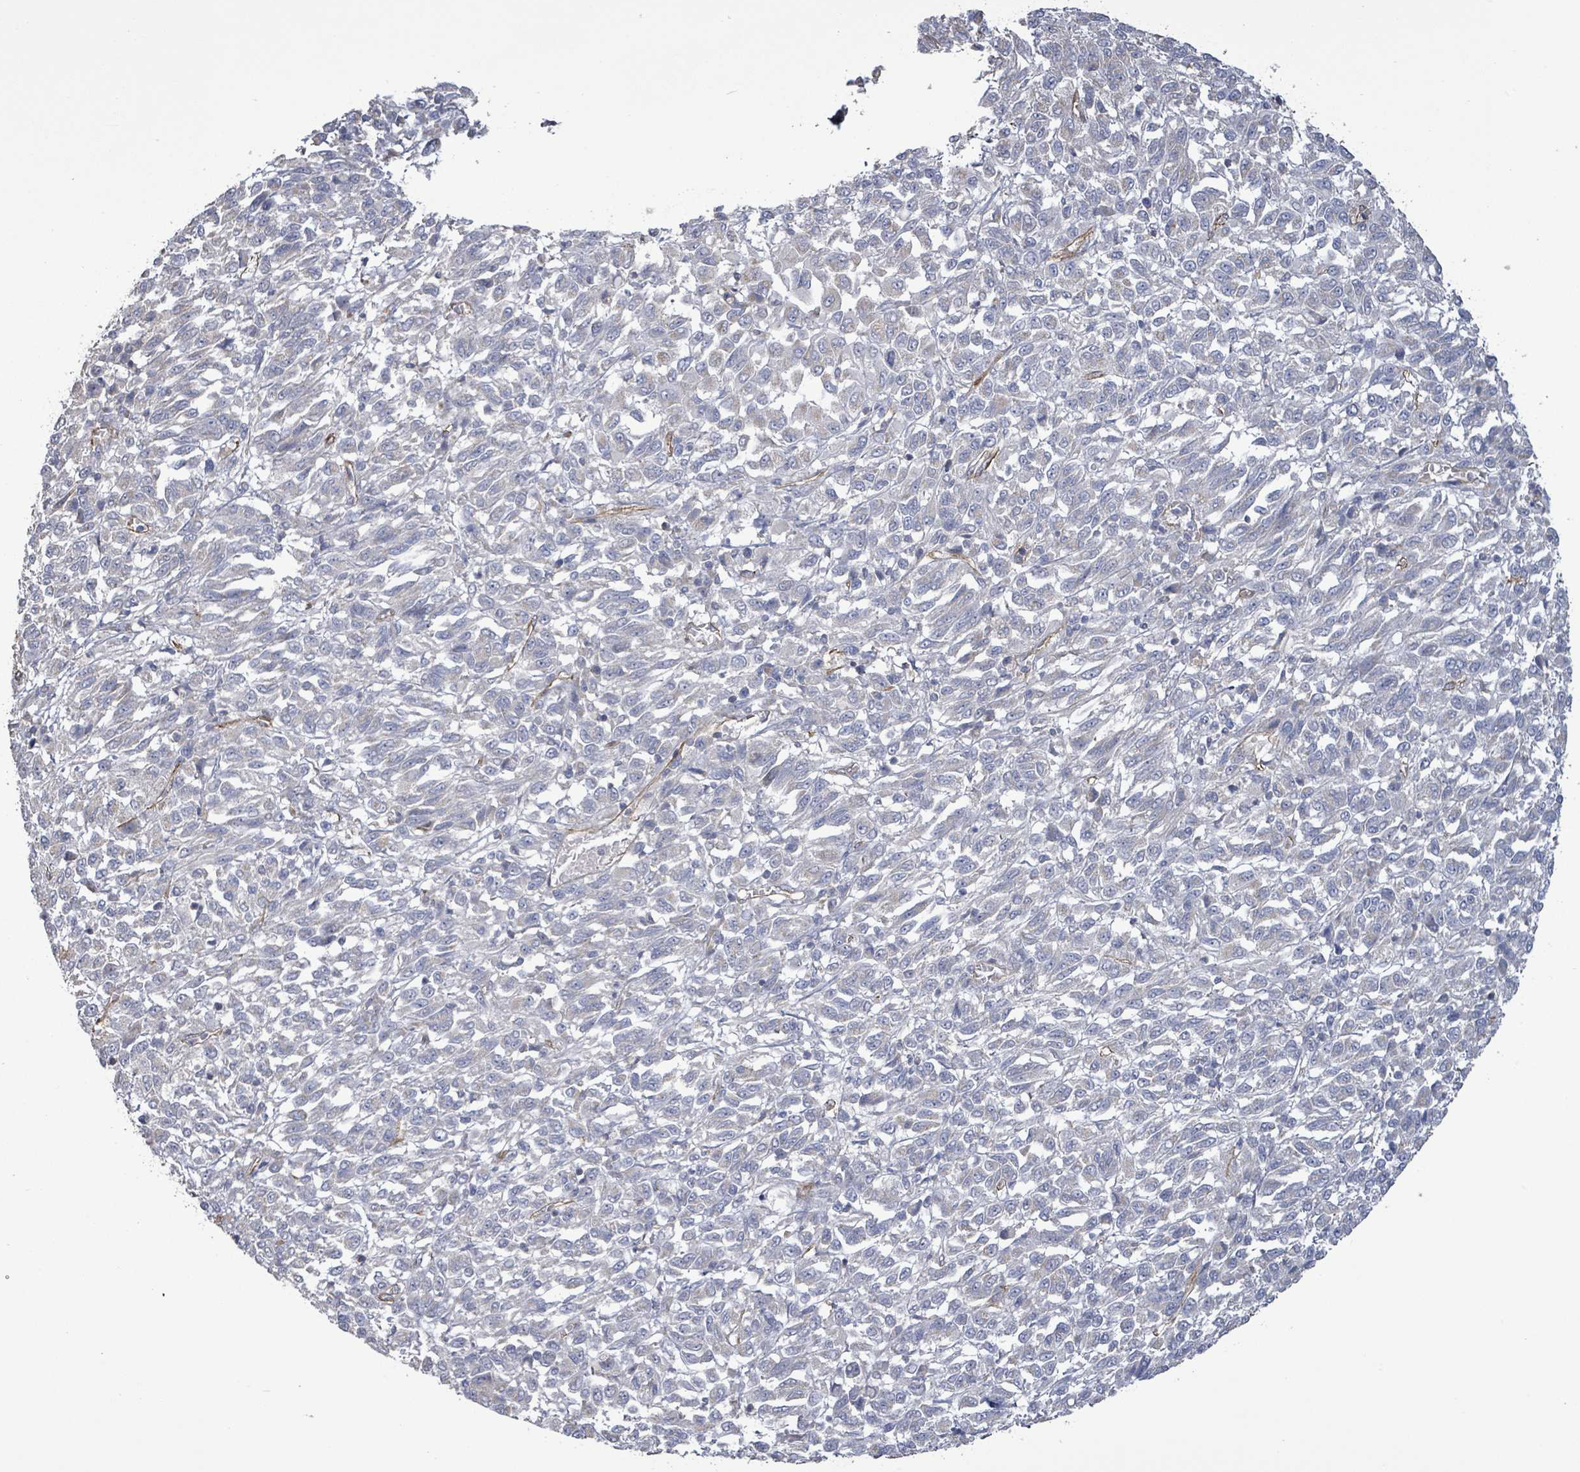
{"staining": {"intensity": "negative", "quantity": "none", "location": "none"}, "tissue": "melanoma", "cell_type": "Tumor cells", "image_type": "cancer", "snomed": [{"axis": "morphology", "description": "Malignant melanoma, Metastatic site"}, {"axis": "topography", "description": "Lung"}], "caption": "Immunohistochemistry (IHC) of human melanoma displays no positivity in tumor cells.", "gene": "KANK3", "patient": {"sex": "male", "age": 64}}